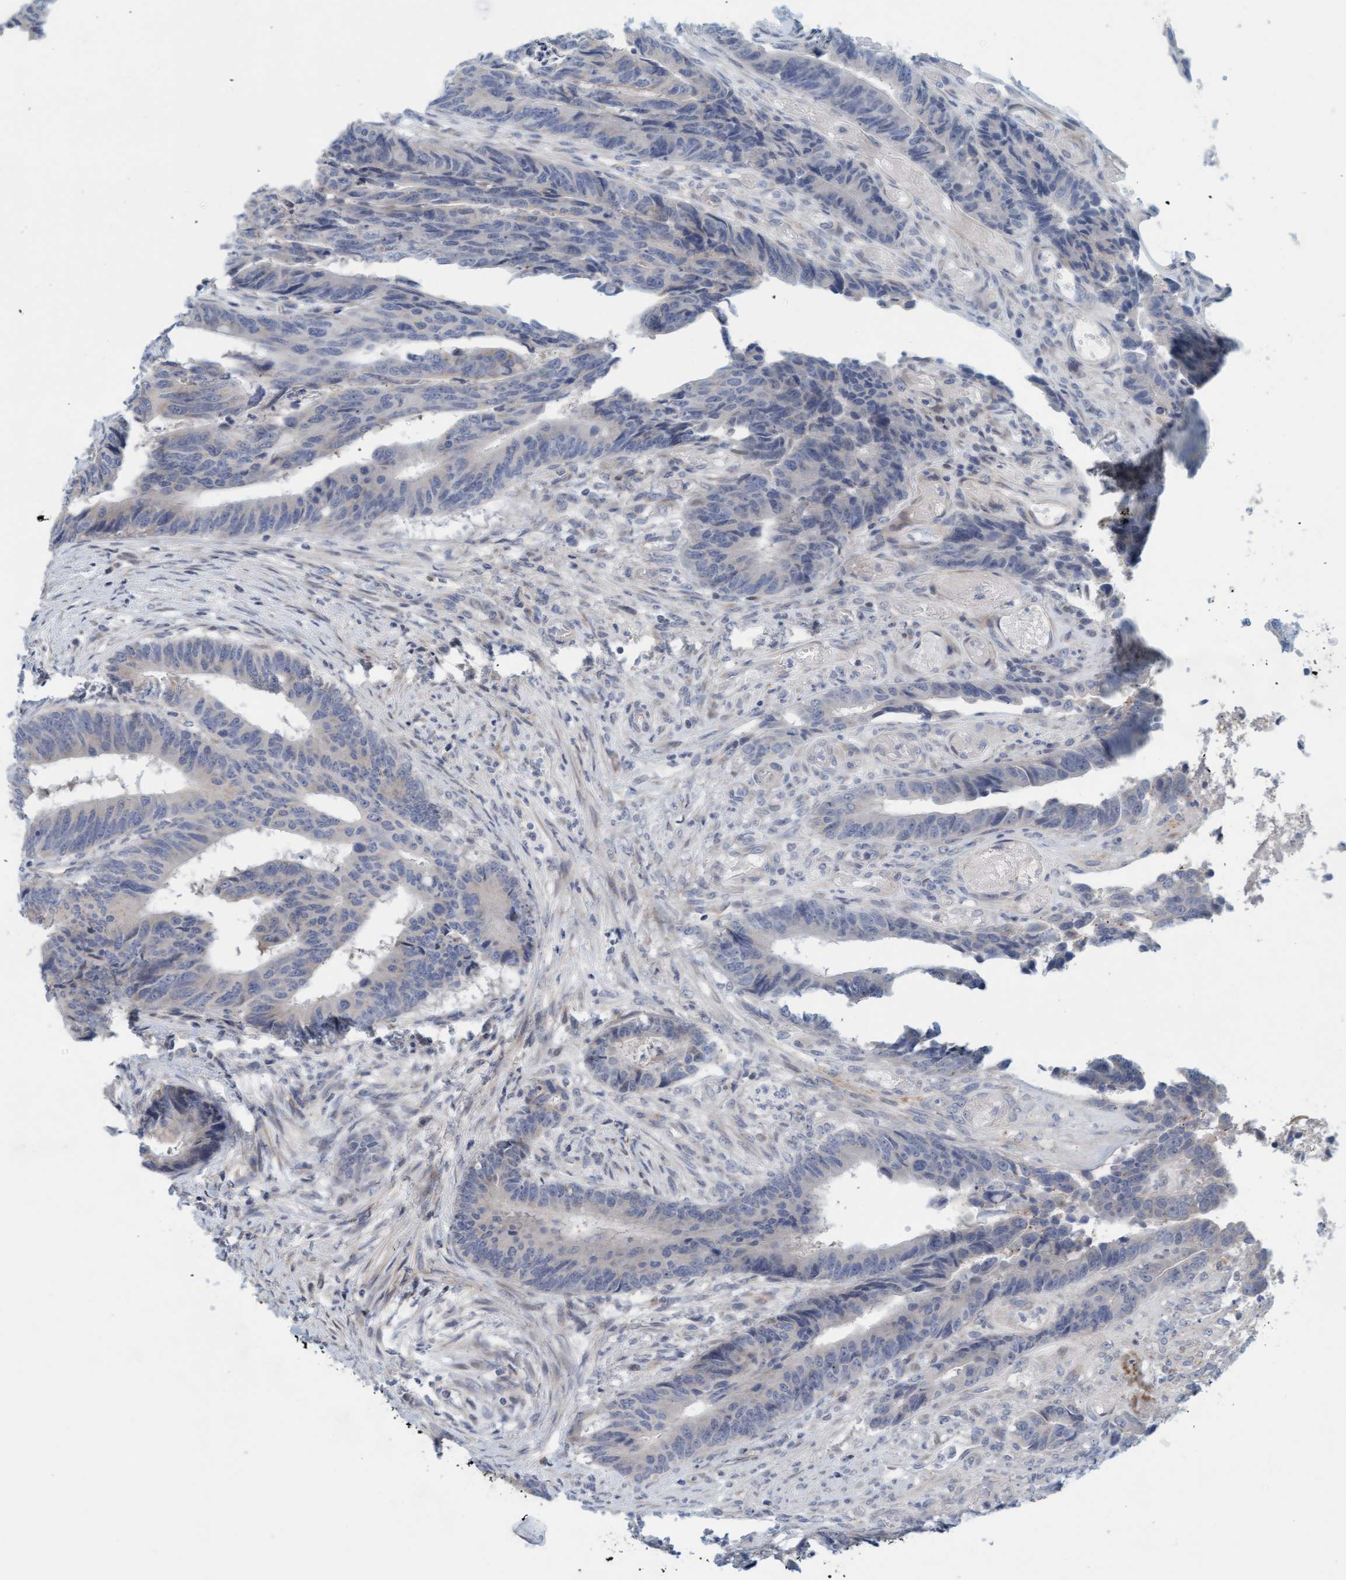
{"staining": {"intensity": "negative", "quantity": "none", "location": "none"}, "tissue": "colorectal cancer", "cell_type": "Tumor cells", "image_type": "cancer", "snomed": [{"axis": "morphology", "description": "Adenocarcinoma, NOS"}, {"axis": "topography", "description": "Rectum"}], "caption": "Tumor cells are negative for protein expression in human adenocarcinoma (colorectal).", "gene": "ZC3H3", "patient": {"sex": "male", "age": 84}}